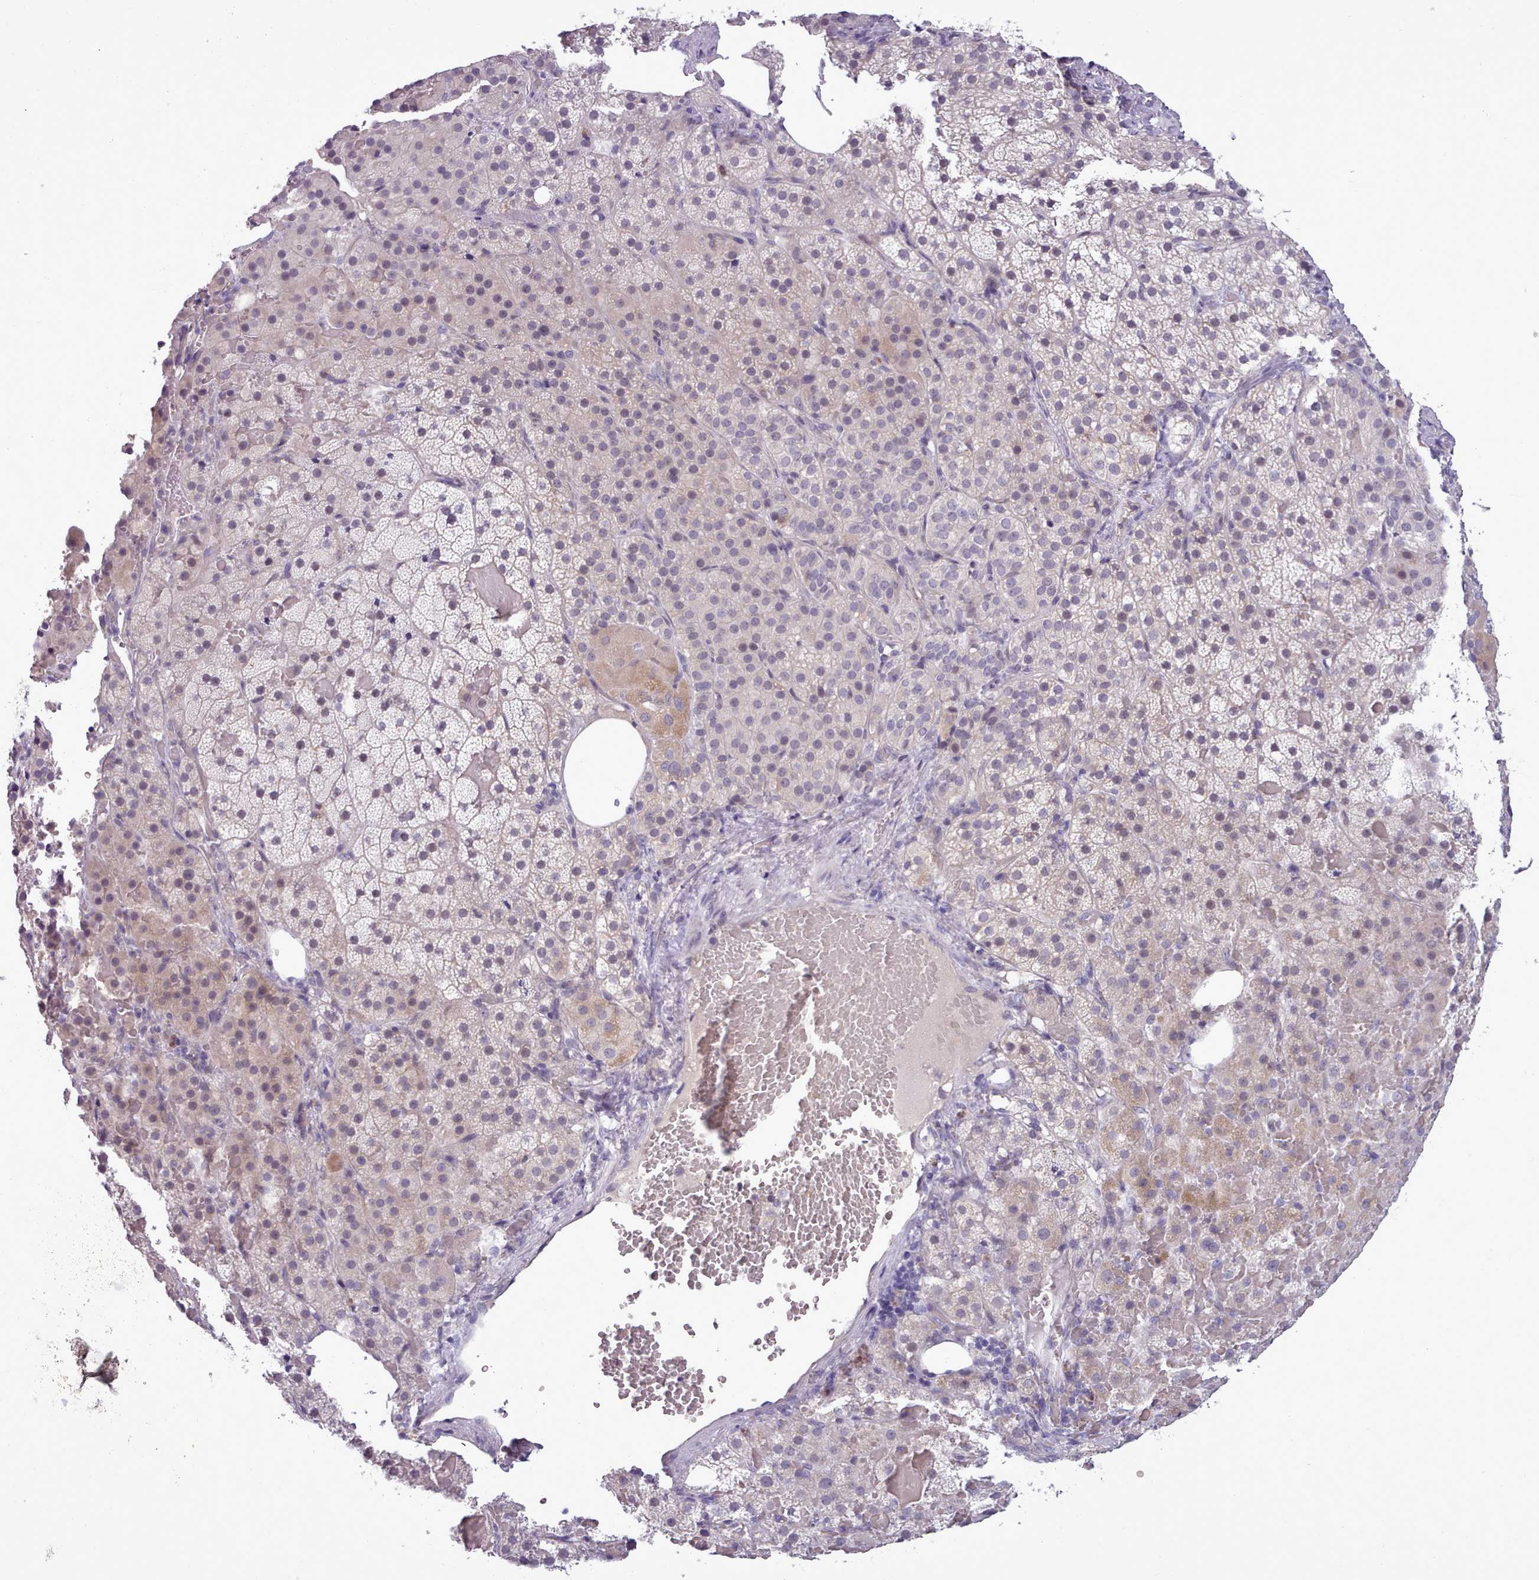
{"staining": {"intensity": "weak", "quantity": "<25%", "location": "cytoplasmic/membranous"}, "tissue": "adrenal gland", "cell_type": "Glandular cells", "image_type": "normal", "snomed": [{"axis": "morphology", "description": "Normal tissue, NOS"}, {"axis": "topography", "description": "Adrenal gland"}], "caption": "A photomicrograph of human adrenal gland is negative for staining in glandular cells. (DAB IHC with hematoxylin counter stain).", "gene": "KCTD16", "patient": {"sex": "female", "age": 59}}